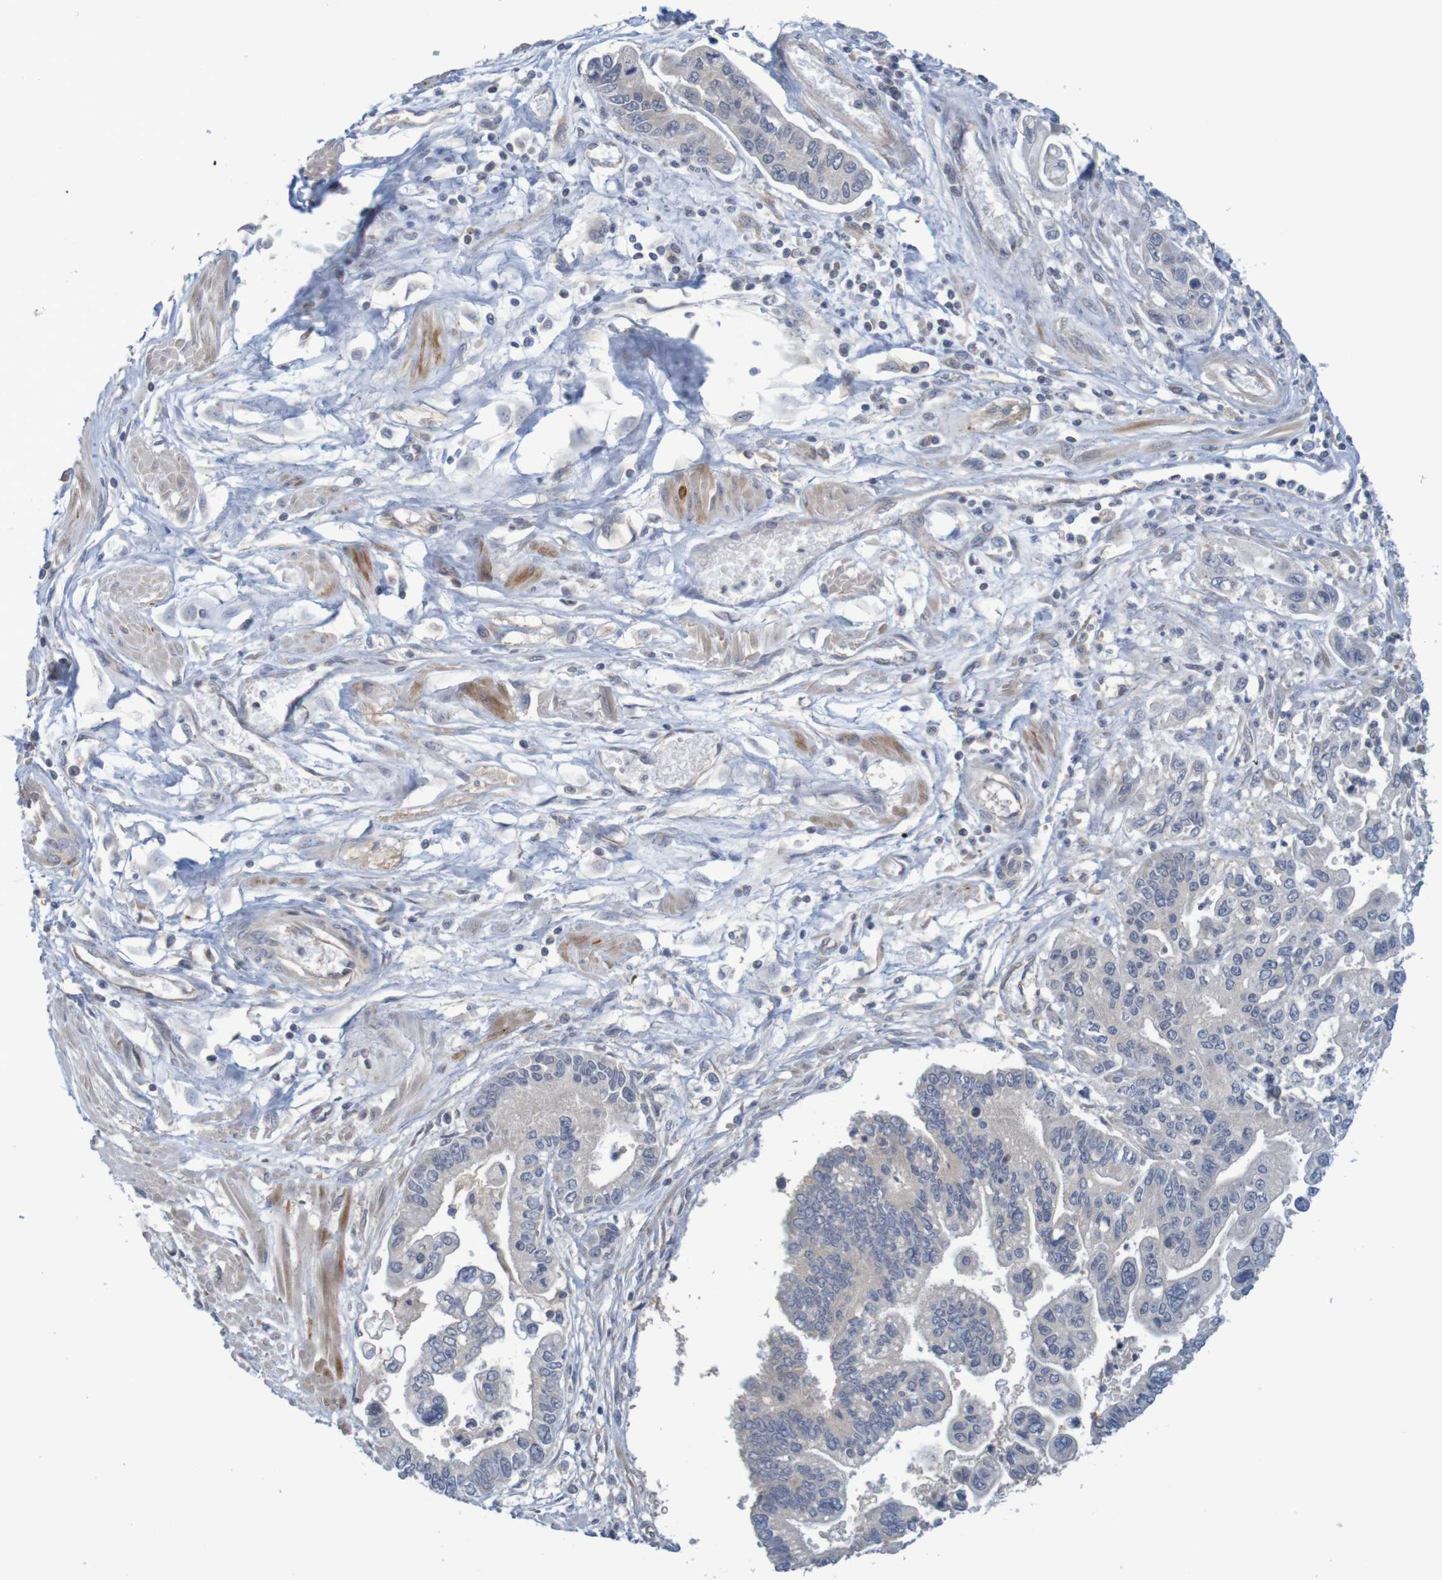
{"staining": {"intensity": "negative", "quantity": "none", "location": "none"}, "tissue": "pancreatic cancer", "cell_type": "Tumor cells", "image_type": "cancer", "snomed": [{"axis": "morphology", "description": "Adenocarcinoma, NOS"}, {"axis": "topography", "description": "Pancreas"}], "caption": "High power microscopy micrograph of an immunohistochemistry (IHC) photomicrograph of pancreatic cancer, revealing no significant expression in tumor cells.", "gene": "ANKK1", "patient": {"sex": "male", "age": 56}}